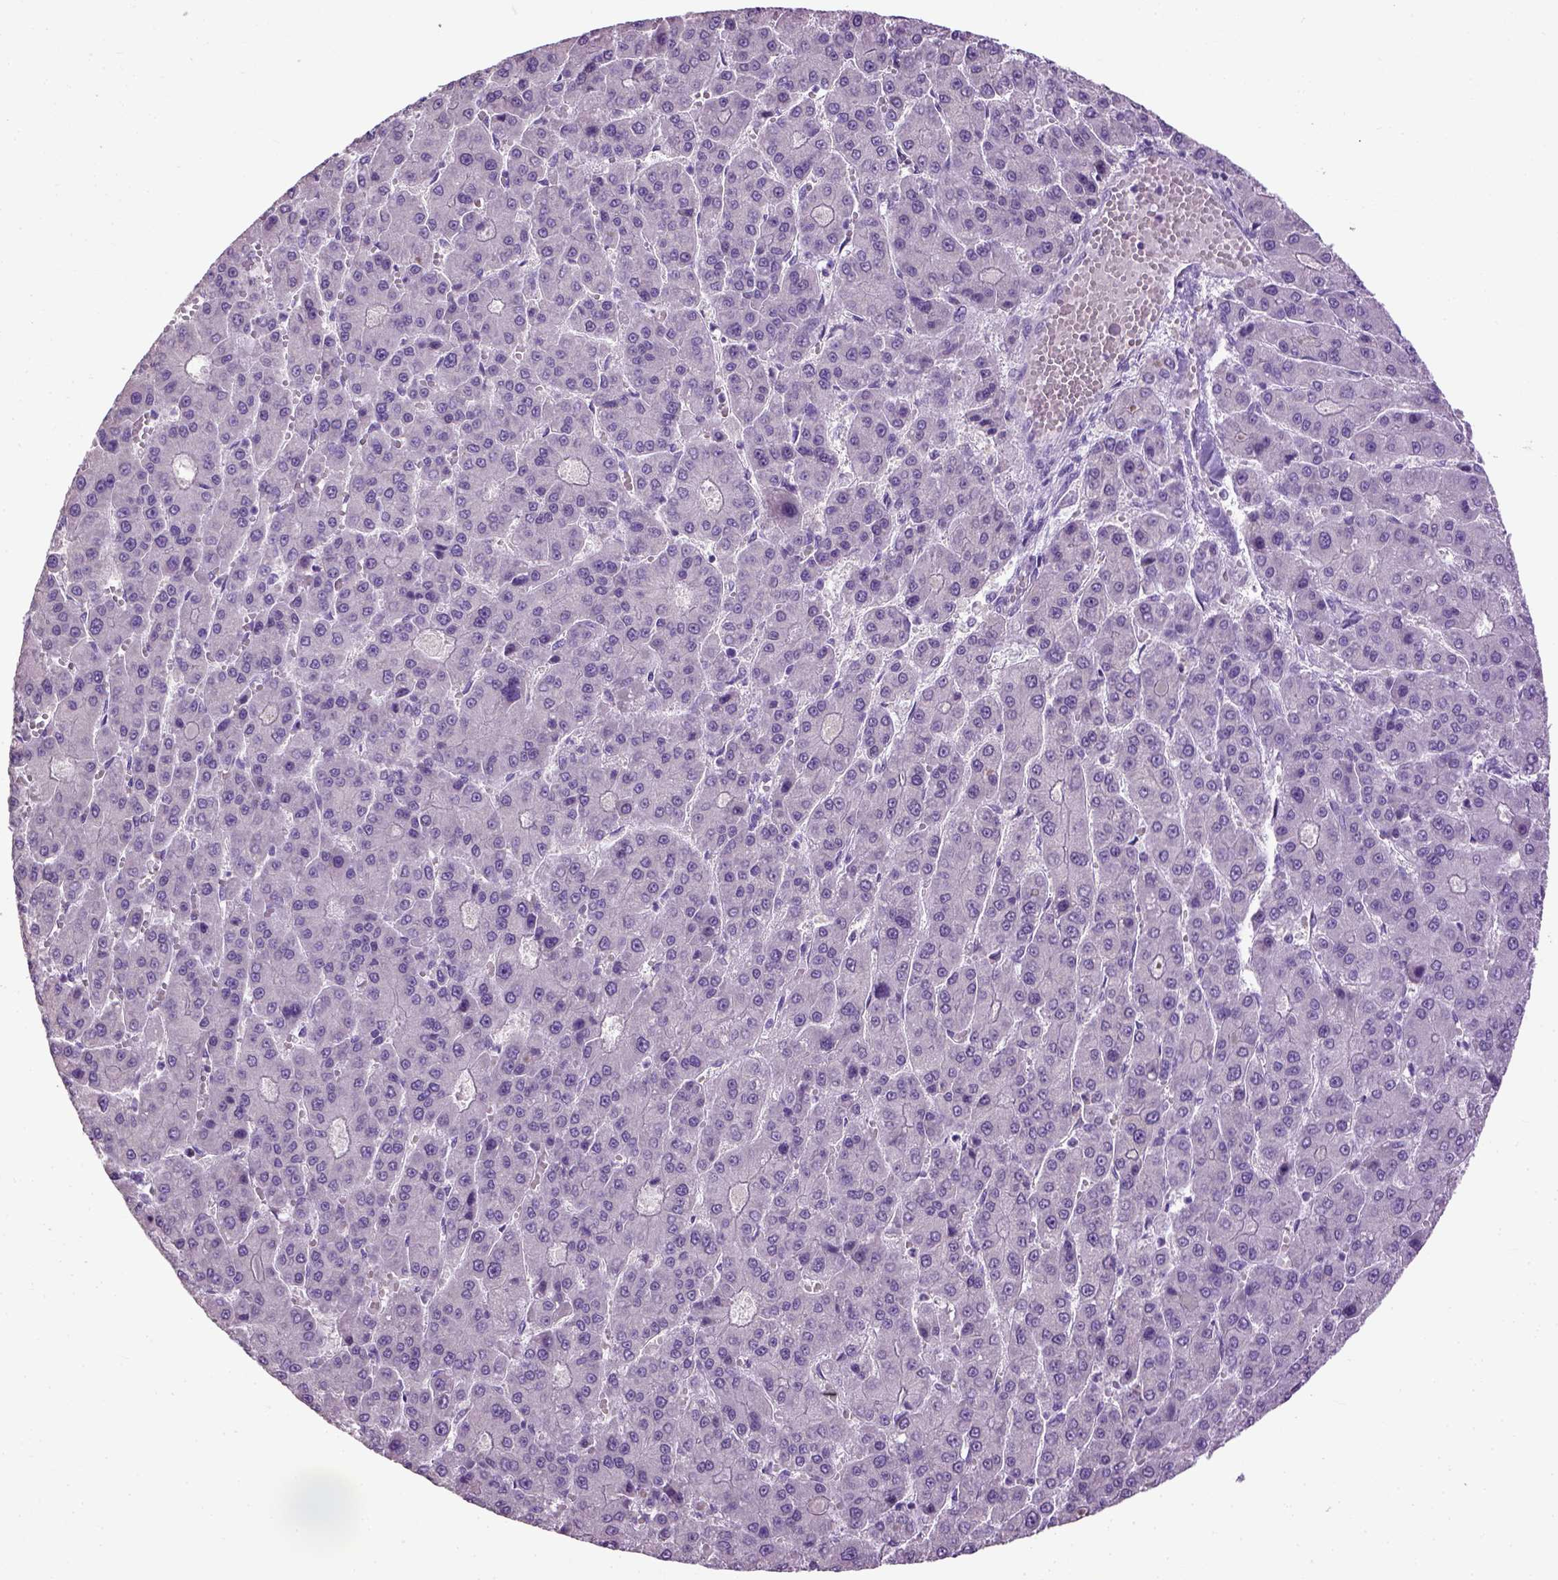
{"staining": {"intensity": "negative", "quantity": "none", "location": "none"}, "tissue": "liver cancer", "cell_type": "Tumor cells", "image_type": "cancer", "snomed": [{"axis": "morphology", "description": "Carcinoma, Hepatocellular, NOS"}, {"axis": "topography", "description": "Liver"}], "caption": "Hepatocellular carcinoma (liver) was stained to show a protein in brown. There is no significant staining in tumor cells.", "gene": "CYP24A1", "patient": {"sex": "male", "age": 70}}